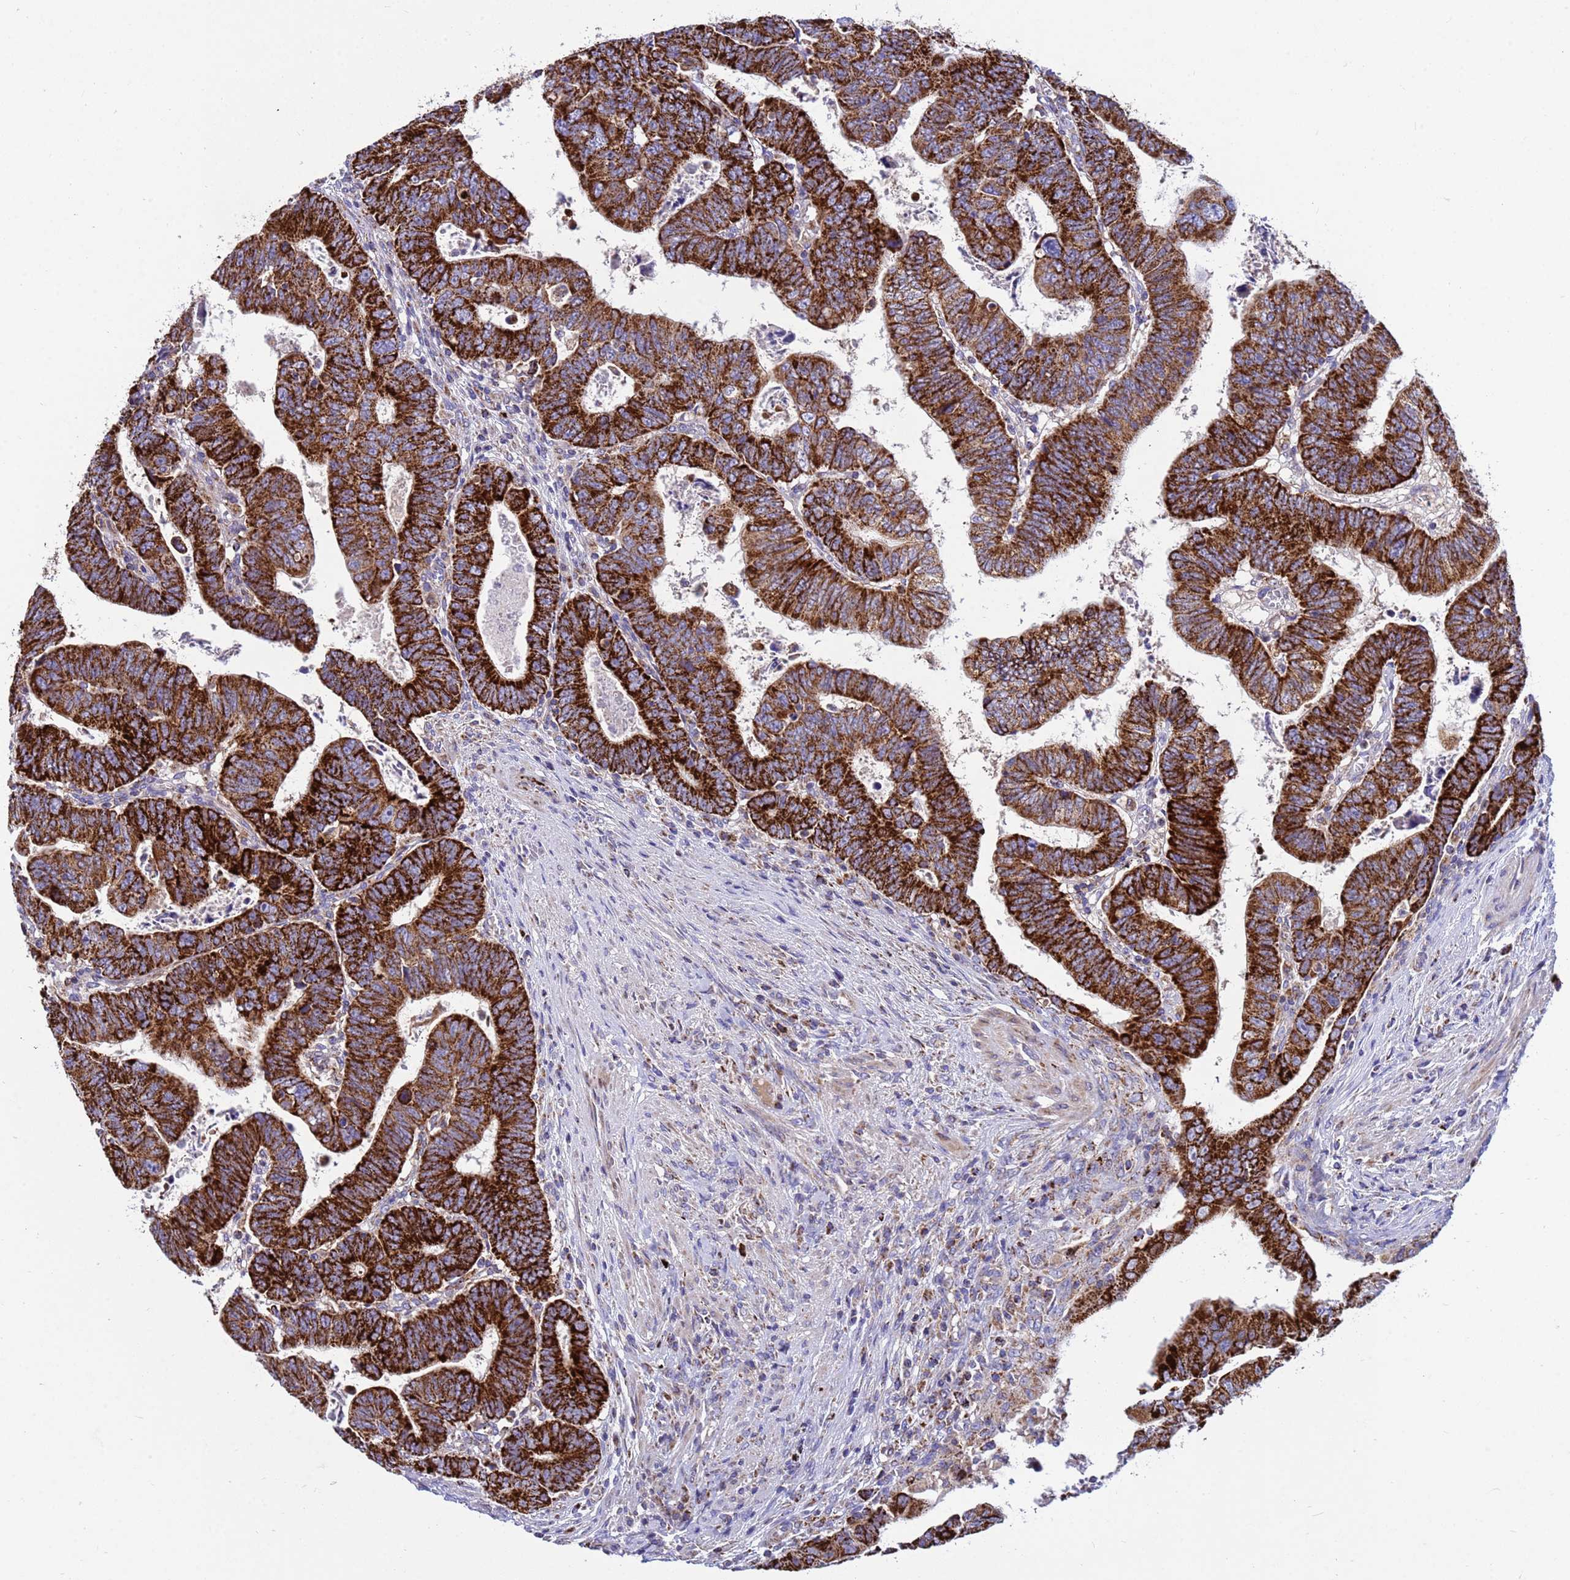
{"staining": {"intensity": "strong", "quantity": ">75%", "location": "cytoplasmic/membranous"}, "tissue": "colorectal cancer", "cell_type": "Tumor cells", "image_type": "cancer", "snomed": [{"axis": "morphology", "description": "Normal tissue, NOS"}, {"axis": "morphology", "description": "Adenocarcinoma, NOS"}, {"axis": "topography", "description": "Rectum"}], "caption": "This is an image of immunohistochemistry staining of colorectal cancer, which shows strong positivity in the cytoplasmic/membranous of tumor cells.", "gene": "TUBGCP3", "patient": {"sex": "female", "age": 65}}